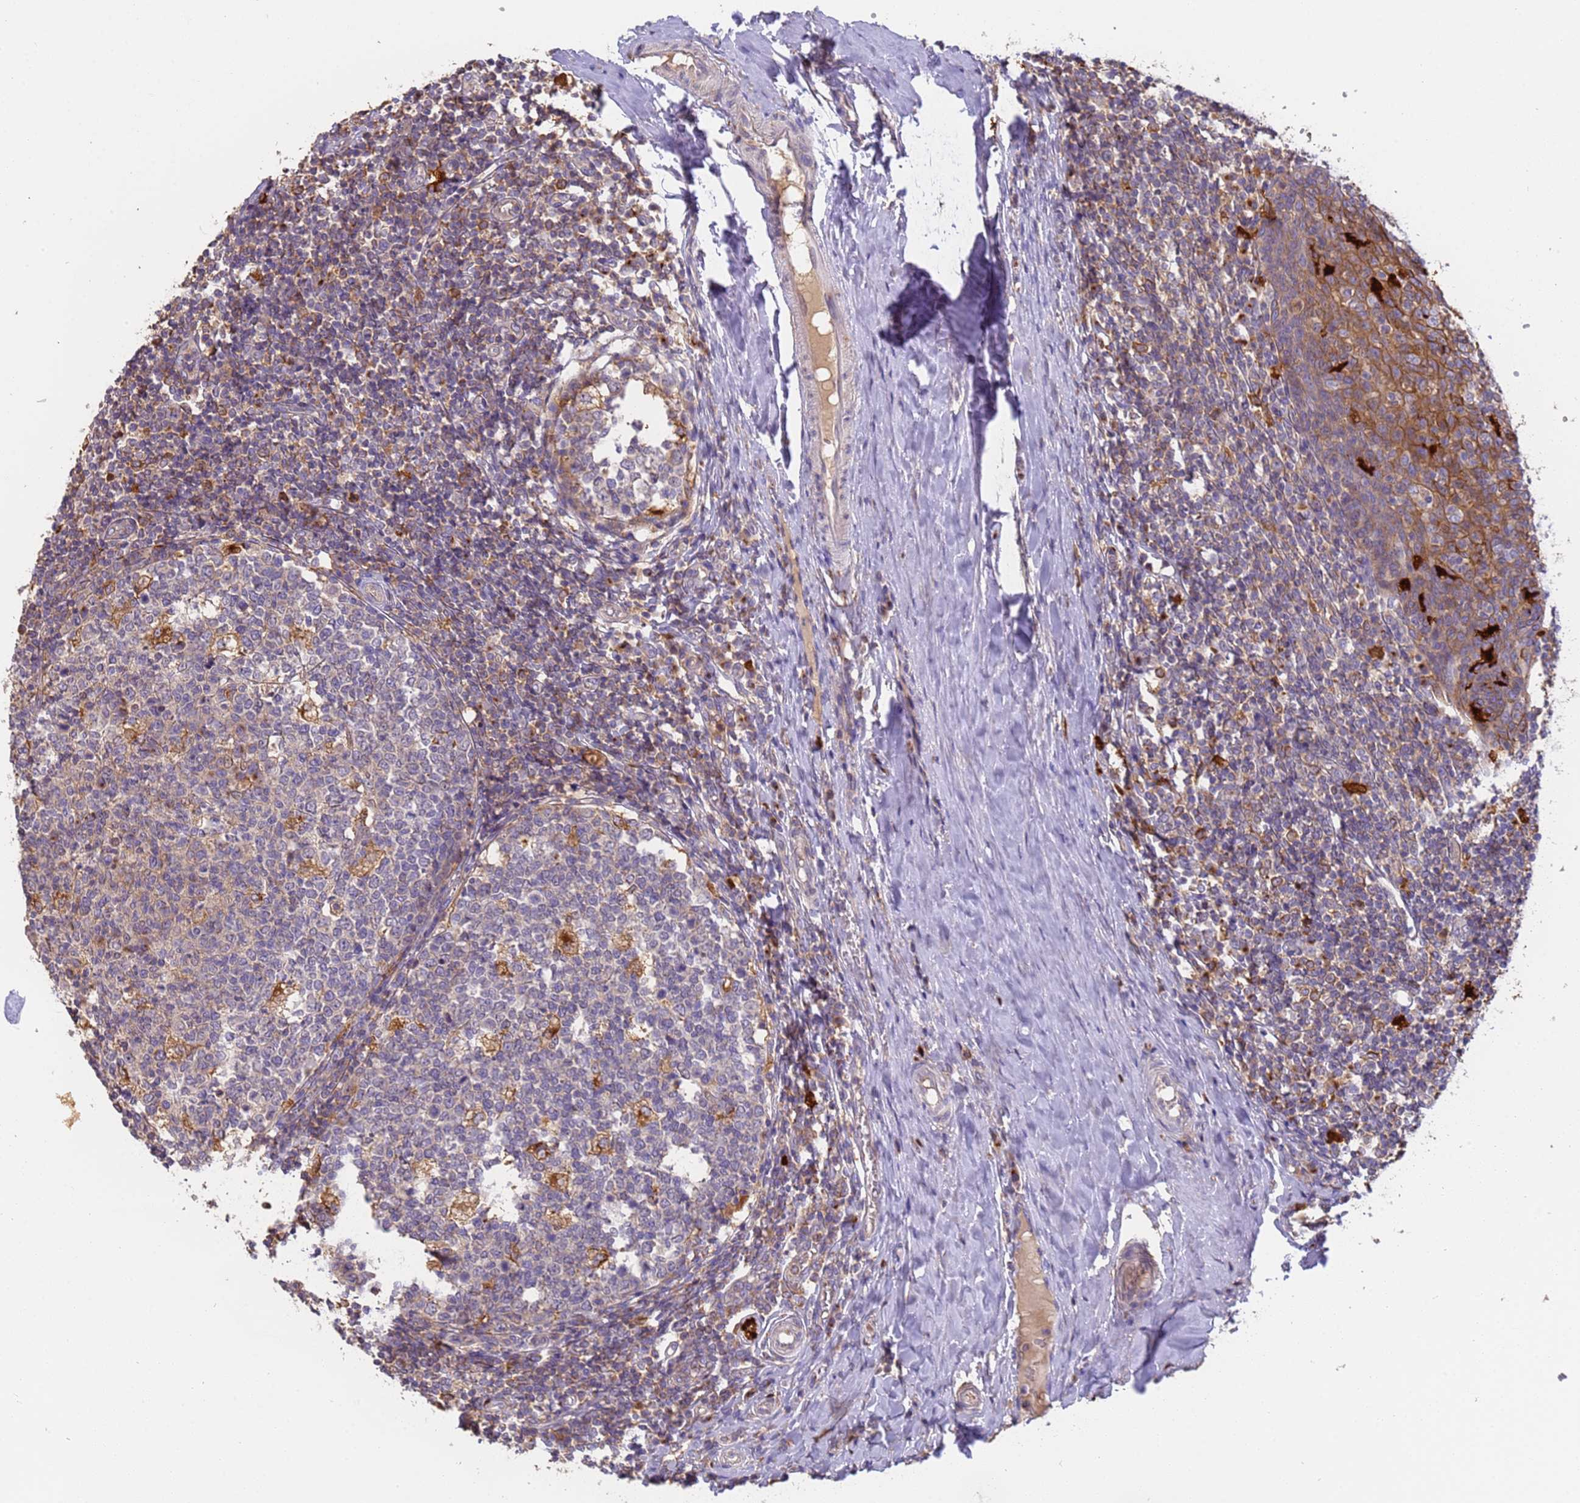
{"staining": {"intensity": "weak", "quantity": "<25%", "location": "cytoplasmic/membranous"}, "tissue": "tonsil", "cell_type": "Germinal center cells", "image_type": "normal", "snomed": [{"axis": "morphology", "description": "Normal tissue, NOS"}, {"axis": "topography", "description": "Tonsil"}], "caption": "IHC of benign tonsil shows no staining in germinal center cells. The staining is performed using DAB (3,3'-diaminobenzidine) brown chromogen with nuclei counter-stained in using hematoxylin.", "gene": "M6PR", "patient": {"sex": "female", "age": 19}}